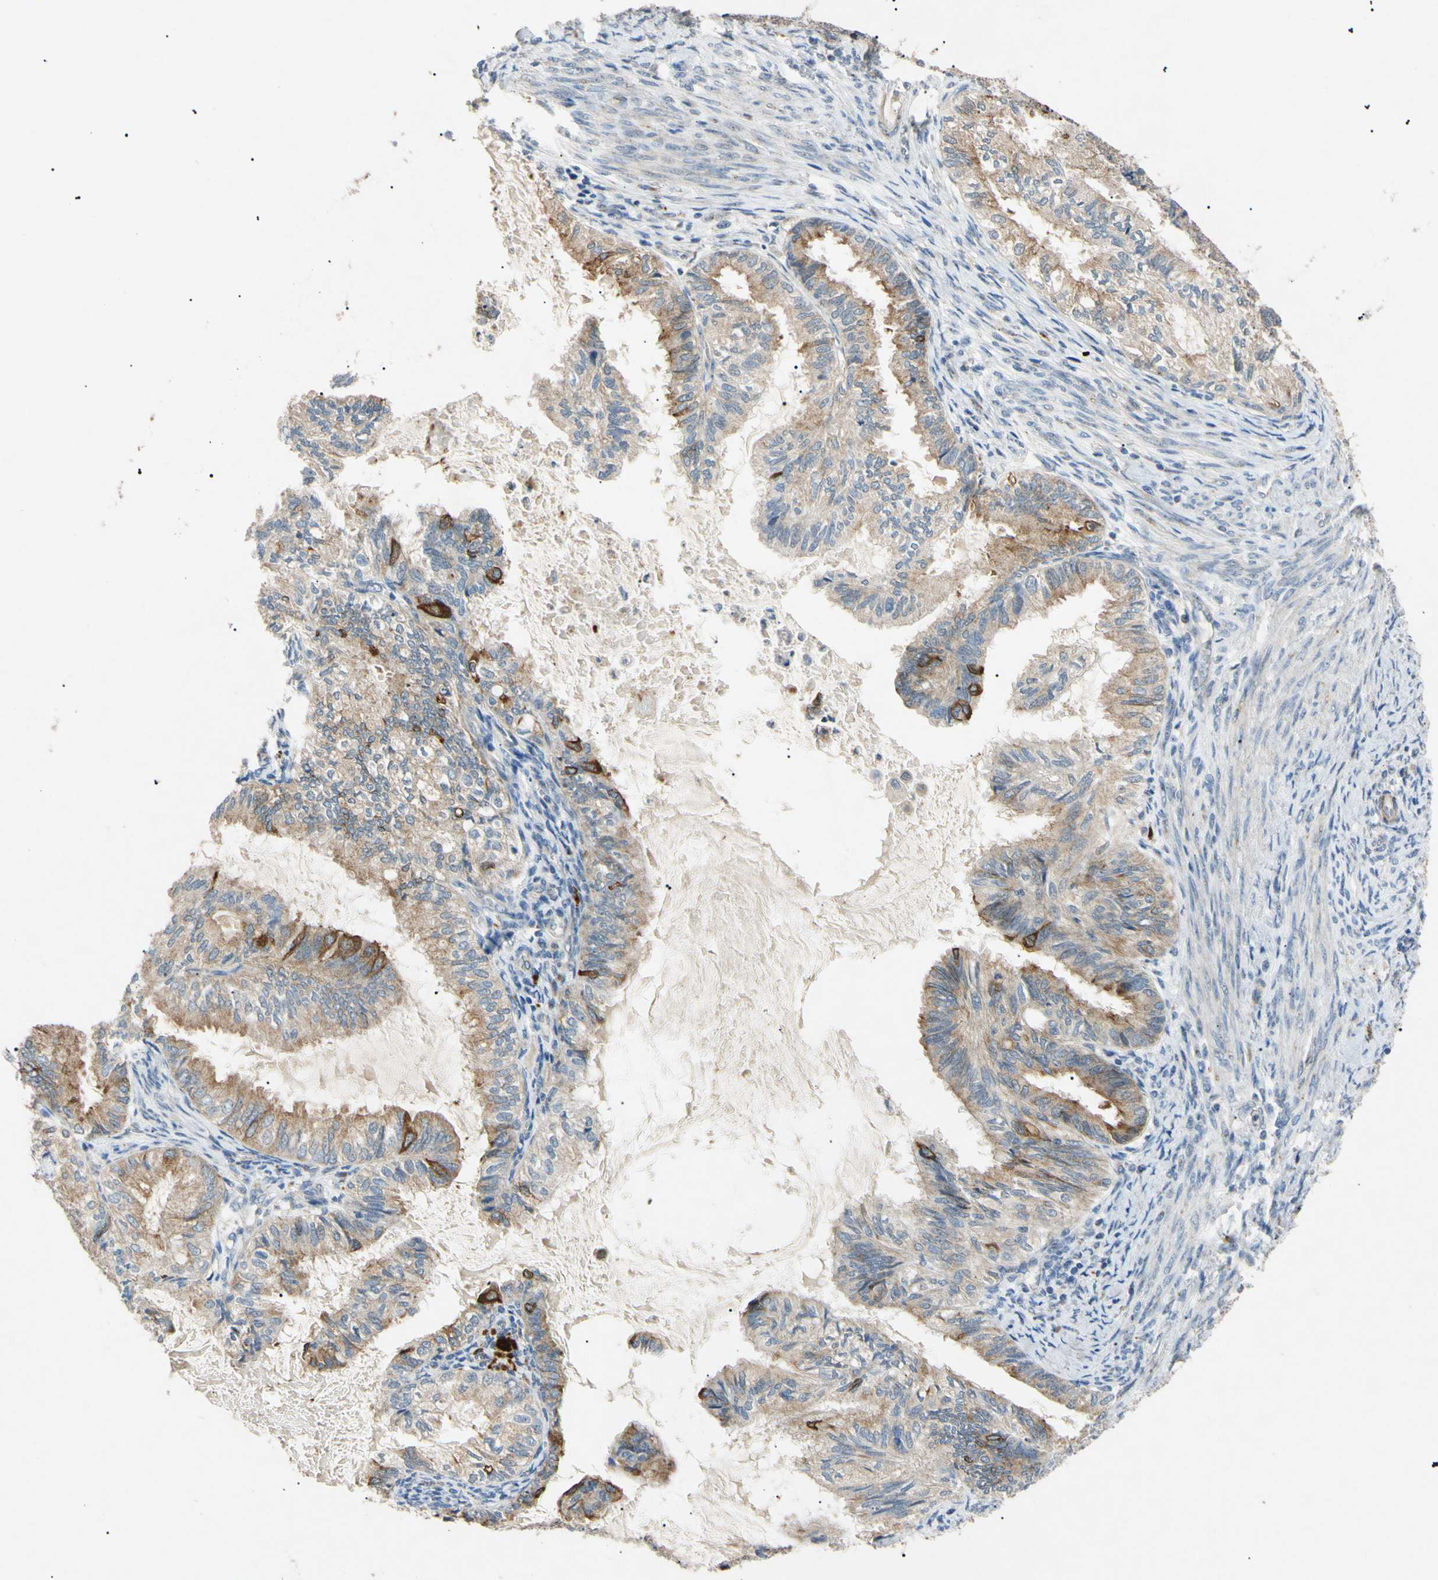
{"staining": {"intensity": "strong", "quantity": "<25%", "location": "cytoplasmic/membranous"}, "tissue": "cervical cancer", "cell_type": "Tumor cells", "image_type": "cancer", "snomed": [{"axis": "morphology", "description": "Normal tissue, NOS"}, {"axis": "morphology", "description": "Adenocarcinoma, NOS"}, {"axis": "topography", "description": "Cervix"}, {"axis": "topography", "description": "Endometrium"}], "caption": "This image demonstrates immunohistochemistry (IHC) staining of human adenocarcinoma (cervical), with medium strong cytoplasmic/membranous expression in approximately <25% of tumor cells.", "gene": "TUBB4A", "patient": {"sex": "female", "age": 86}}